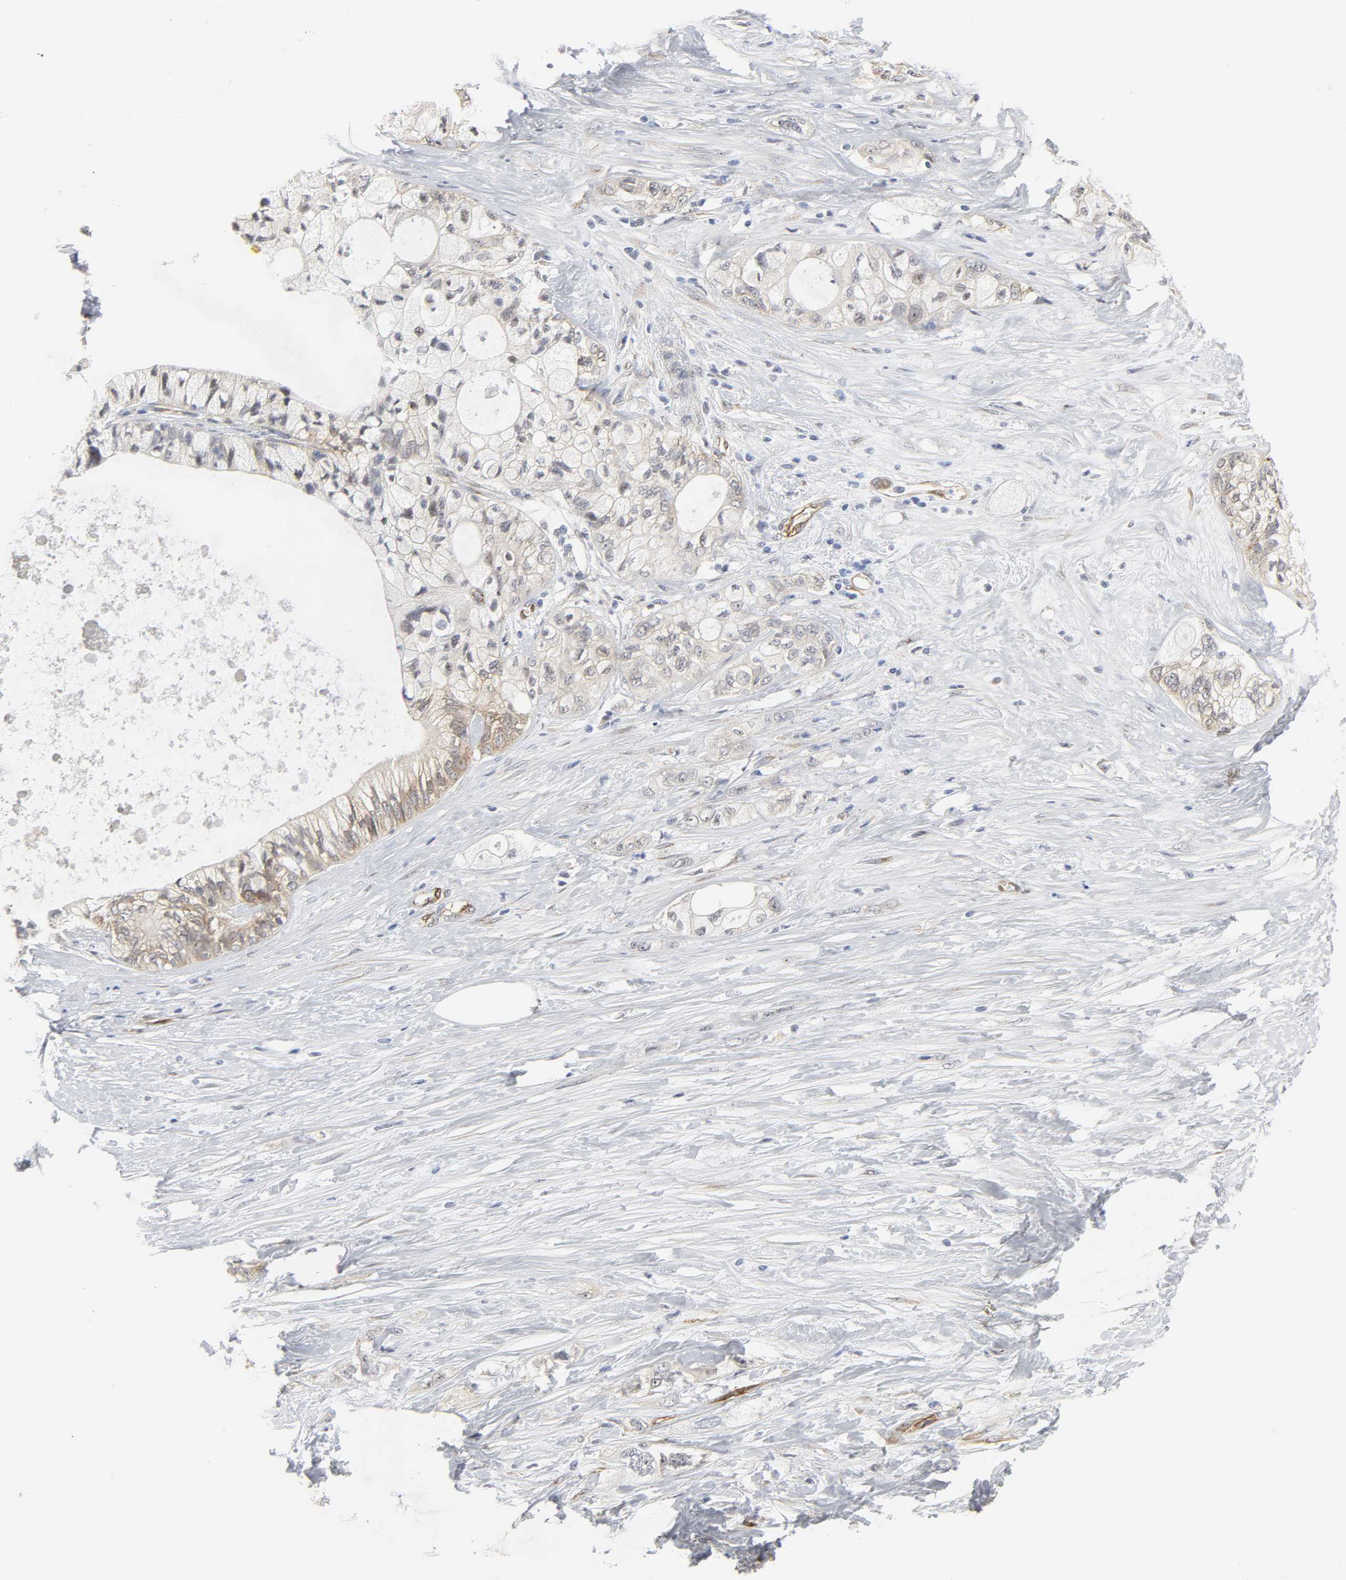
{"staining": {"intensity": "weak", "quantity": "<25%", "location": "cytoplasmic/membranous"}, "tissue": "pancreatic cancer", "cell_type": "Tumor cells", "image_type": "cancer", "snomed": [{"axis": "morphology", "description": "Adenocarcinoma, NOS"}, {"axis": "topography", "description": "Pancreas"}], "caption": "The IHC photomicrograph has no significant positivity in tumor cells of pancreatic cancer tissue.", "gene": "DOCK1", "patient": {"sex": "male", "age": 70}}